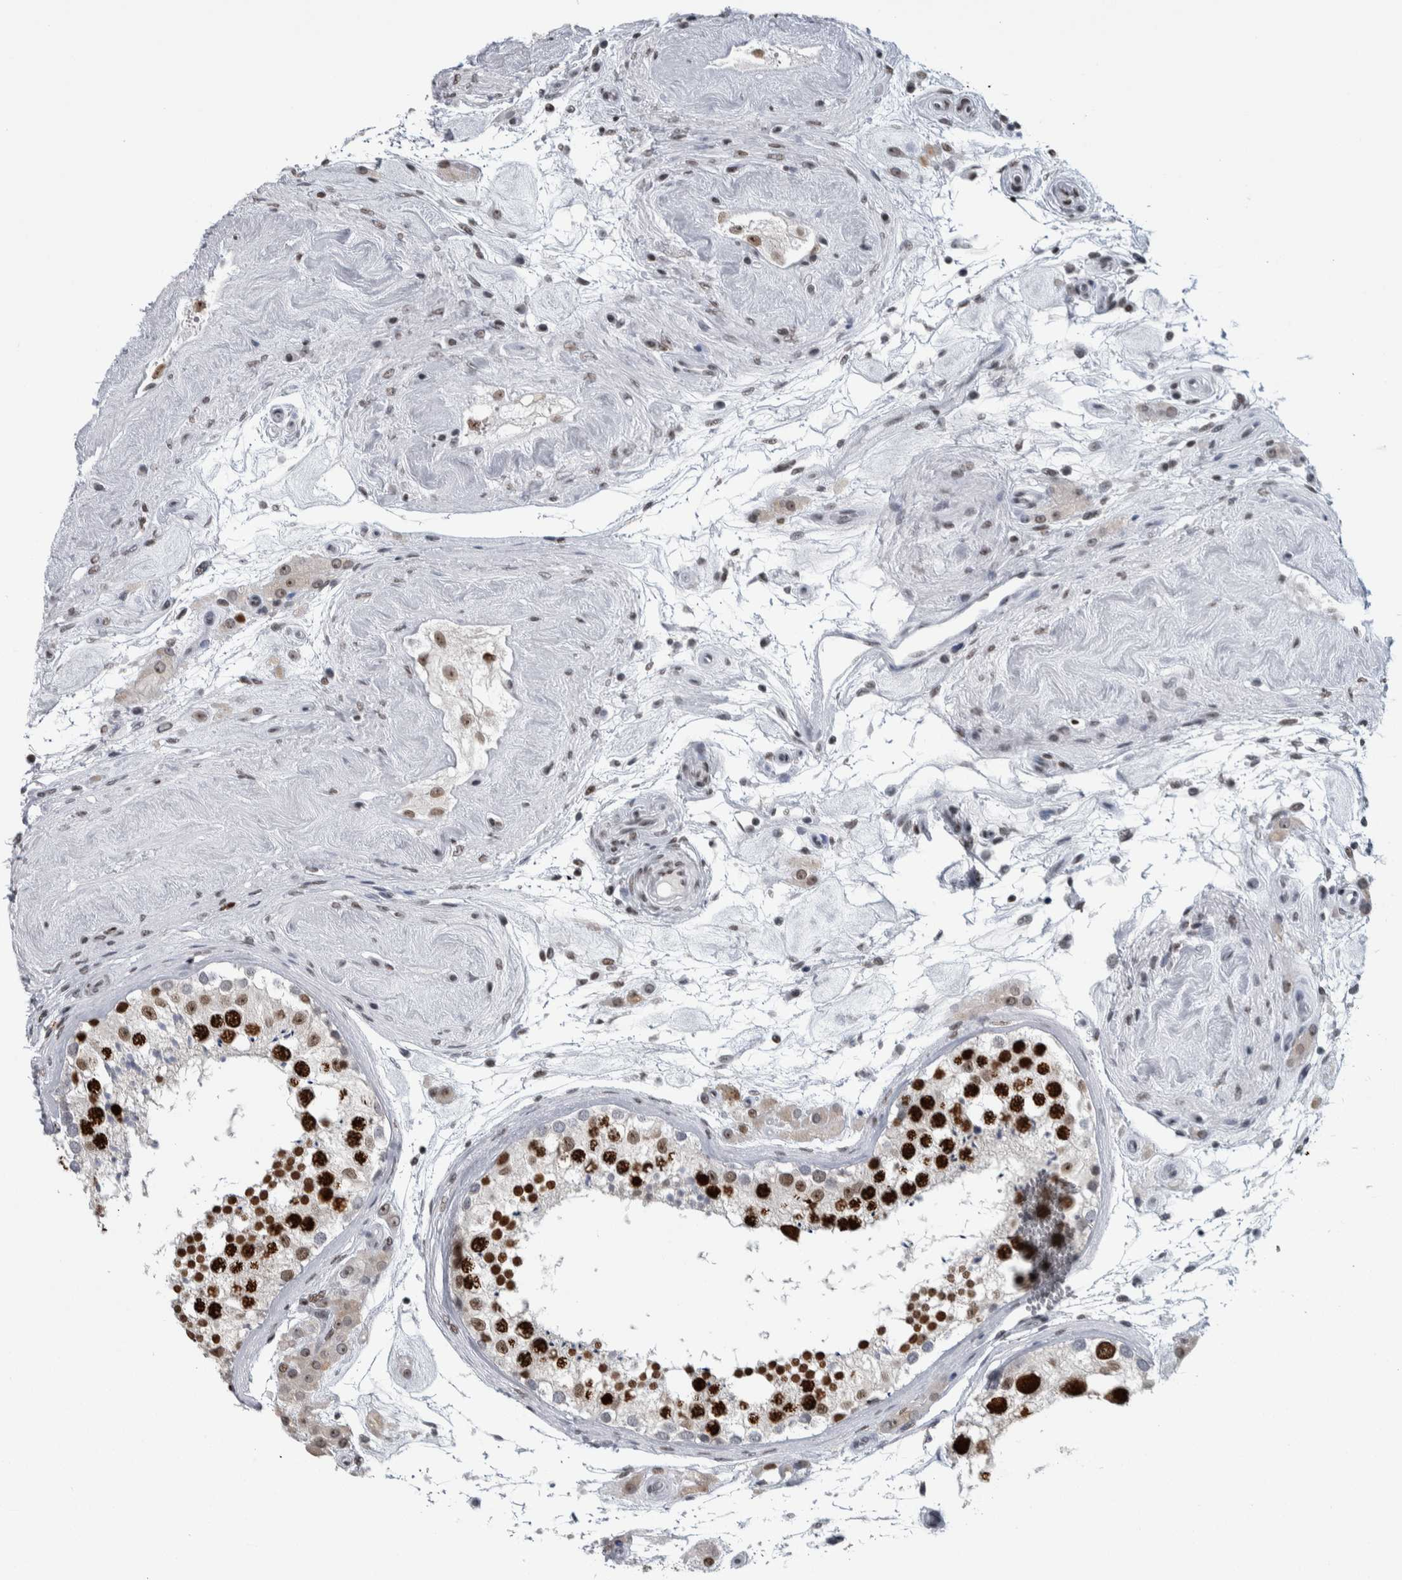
{"staining": {"intensity": "strong", "quantity": ">75%", "location": "nuclear"}, "tissue": "testis", "cell_type": "Cells in seminiferous ducts", "image_type": "normal", "snomed": [{"axis": "morphology", "description": "Normal tissue, NOS"}, {"axis": "topography", "description": "Testis"}], "caption": "The immunohistochemical stain highlights strong nuclear positivity in cells in seminiferous ducts of unremarkable testis.", "gene": "TOP2B", "patient": {"sex": "male", "age": 46}}